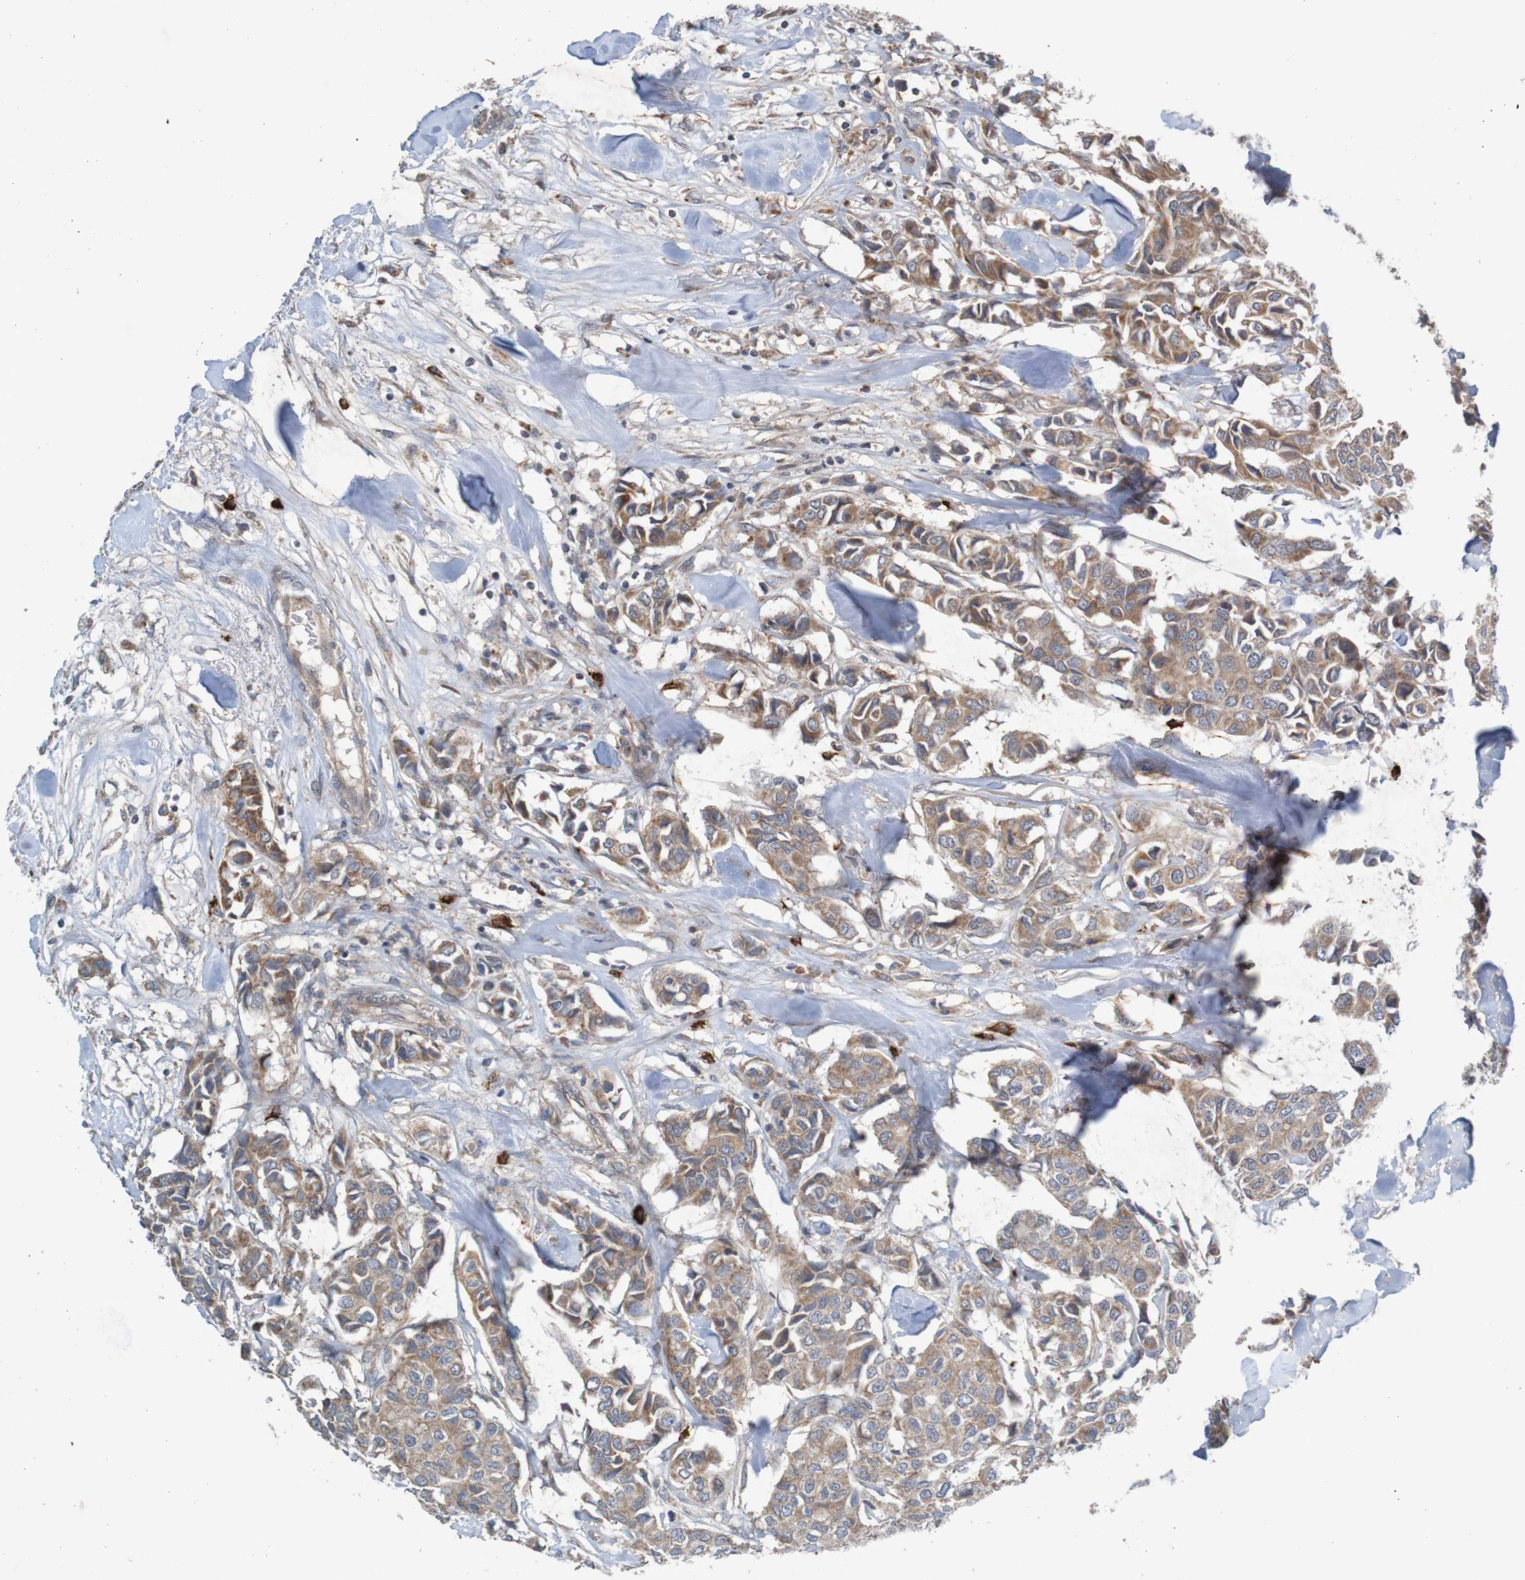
{"staining": {"intensity": "moderate", "quantity": ">75%", "location": "cytoplasmic/membranous"}, "tissue": "breast cancer", "cell_type": "Tumor cells", "image_type": "cancer", "snomed": [{"axis": "morphology", "description": "Duct carcinoma"}, {"axis": "topography", "description": "Breast"}], "caption": "Immunohistochemistry (DAB (3,3'-diaminobenzidine)) staining of breast cancer demonstrates moderate cytoplasmic/membranous protein expression in approximately >75% of tumor cells.", "gene": "B3GAT2", "patient": {"sex": "female", "age": 80}}